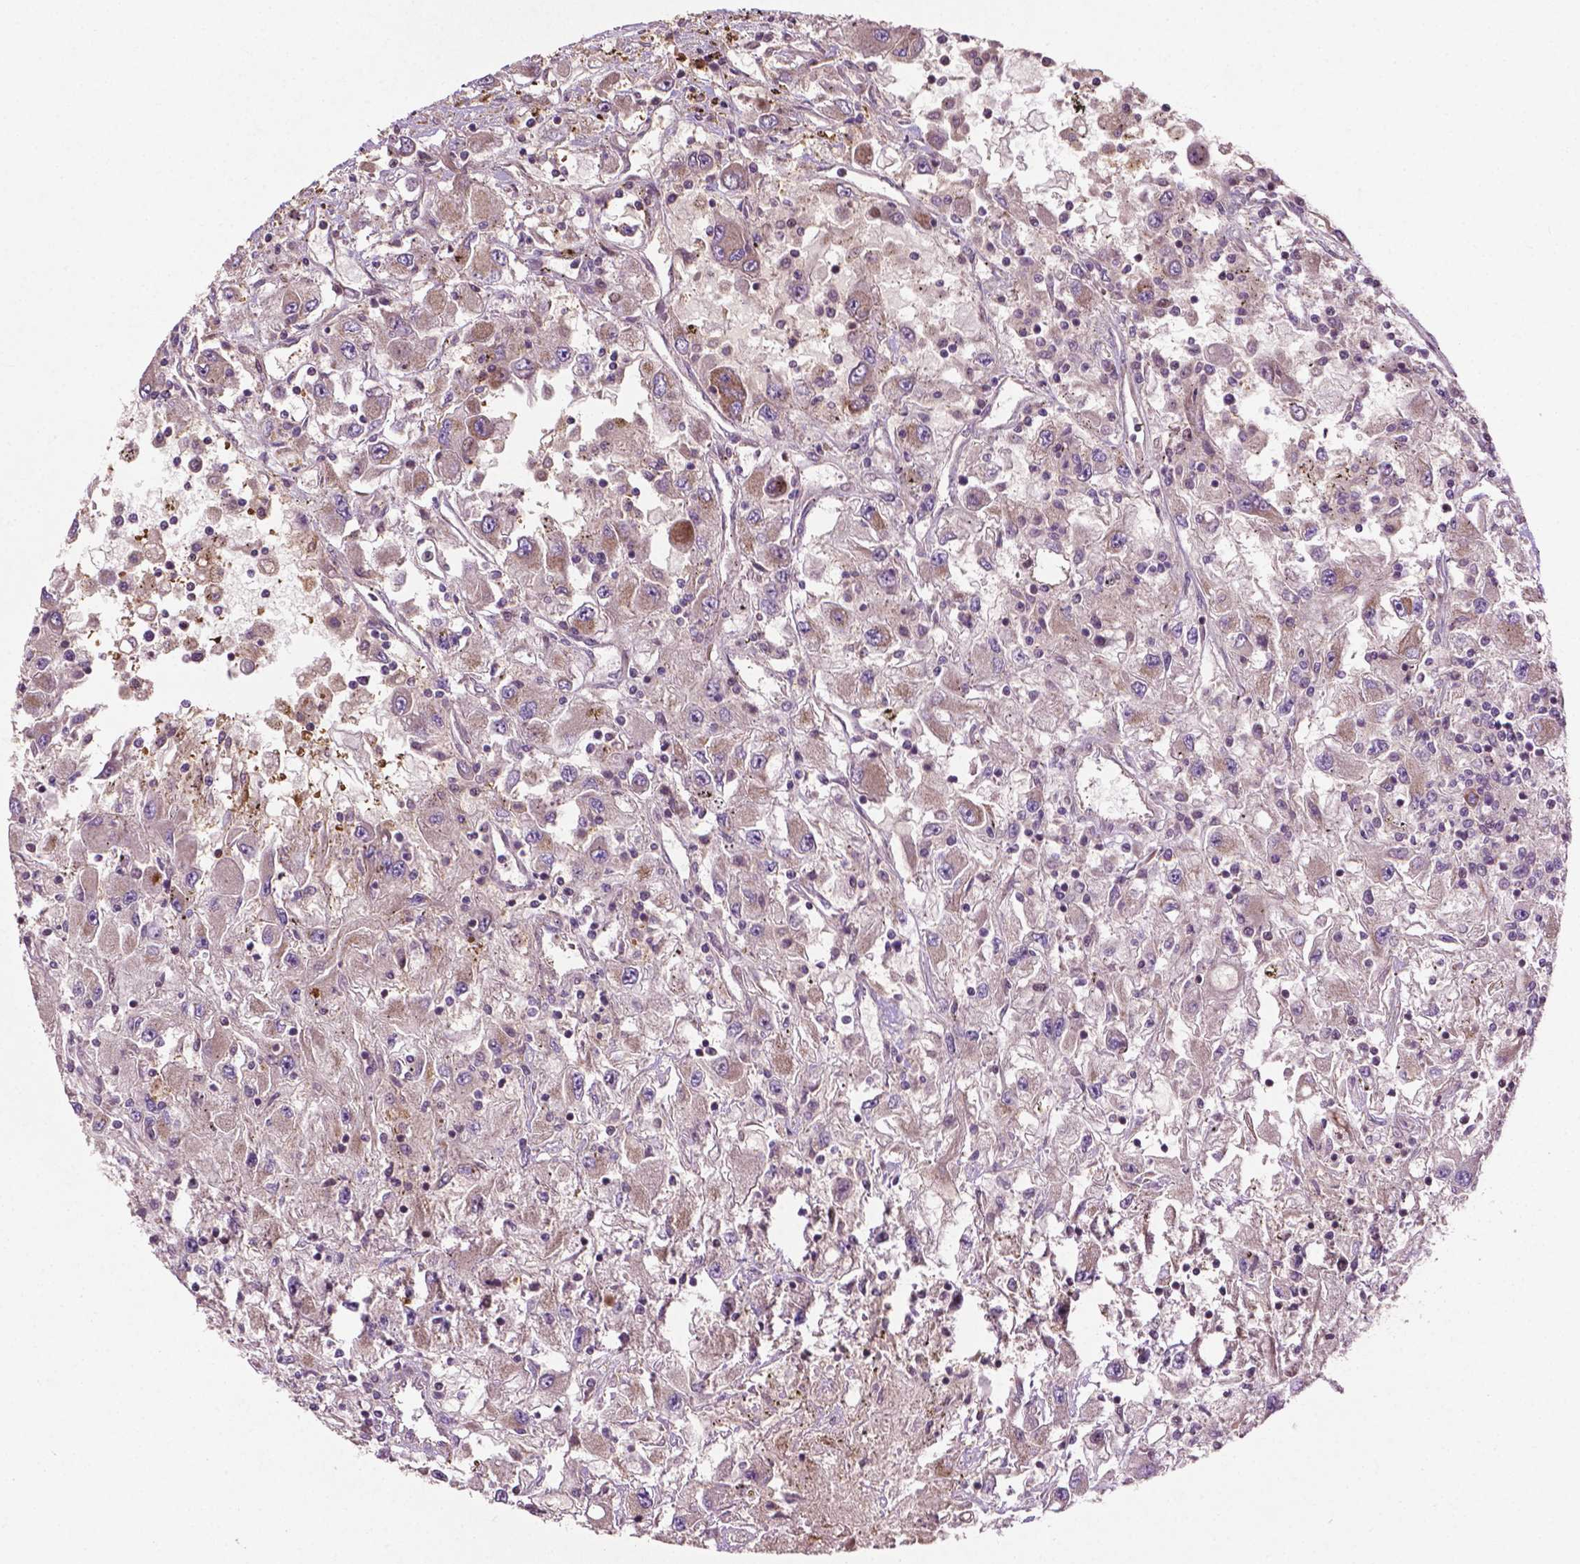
{"staining": {"intensity": "moderate", "quantity": "<25%", "location": "cytoplasmic/membranous"}, "tissue": "renal cancer", "cell_type": "Tumor cells", "image_type": "cancer", "snomed": [{"axis": "morphology", "description": "Adenocarcinoma, NOS"}, {"axis": "topography", "description": "Kidney"}], "caption": "Brown immunohistochemical staining in renal cancer demonstrates moderate cytoplasmic/membranous staining in approximately <25% of tumor cells. The protein is shown in brown color, while the nuclei are stained blue.", "gene": "B3GALNT2", "patient": {"sex": "female", "age": 67}}